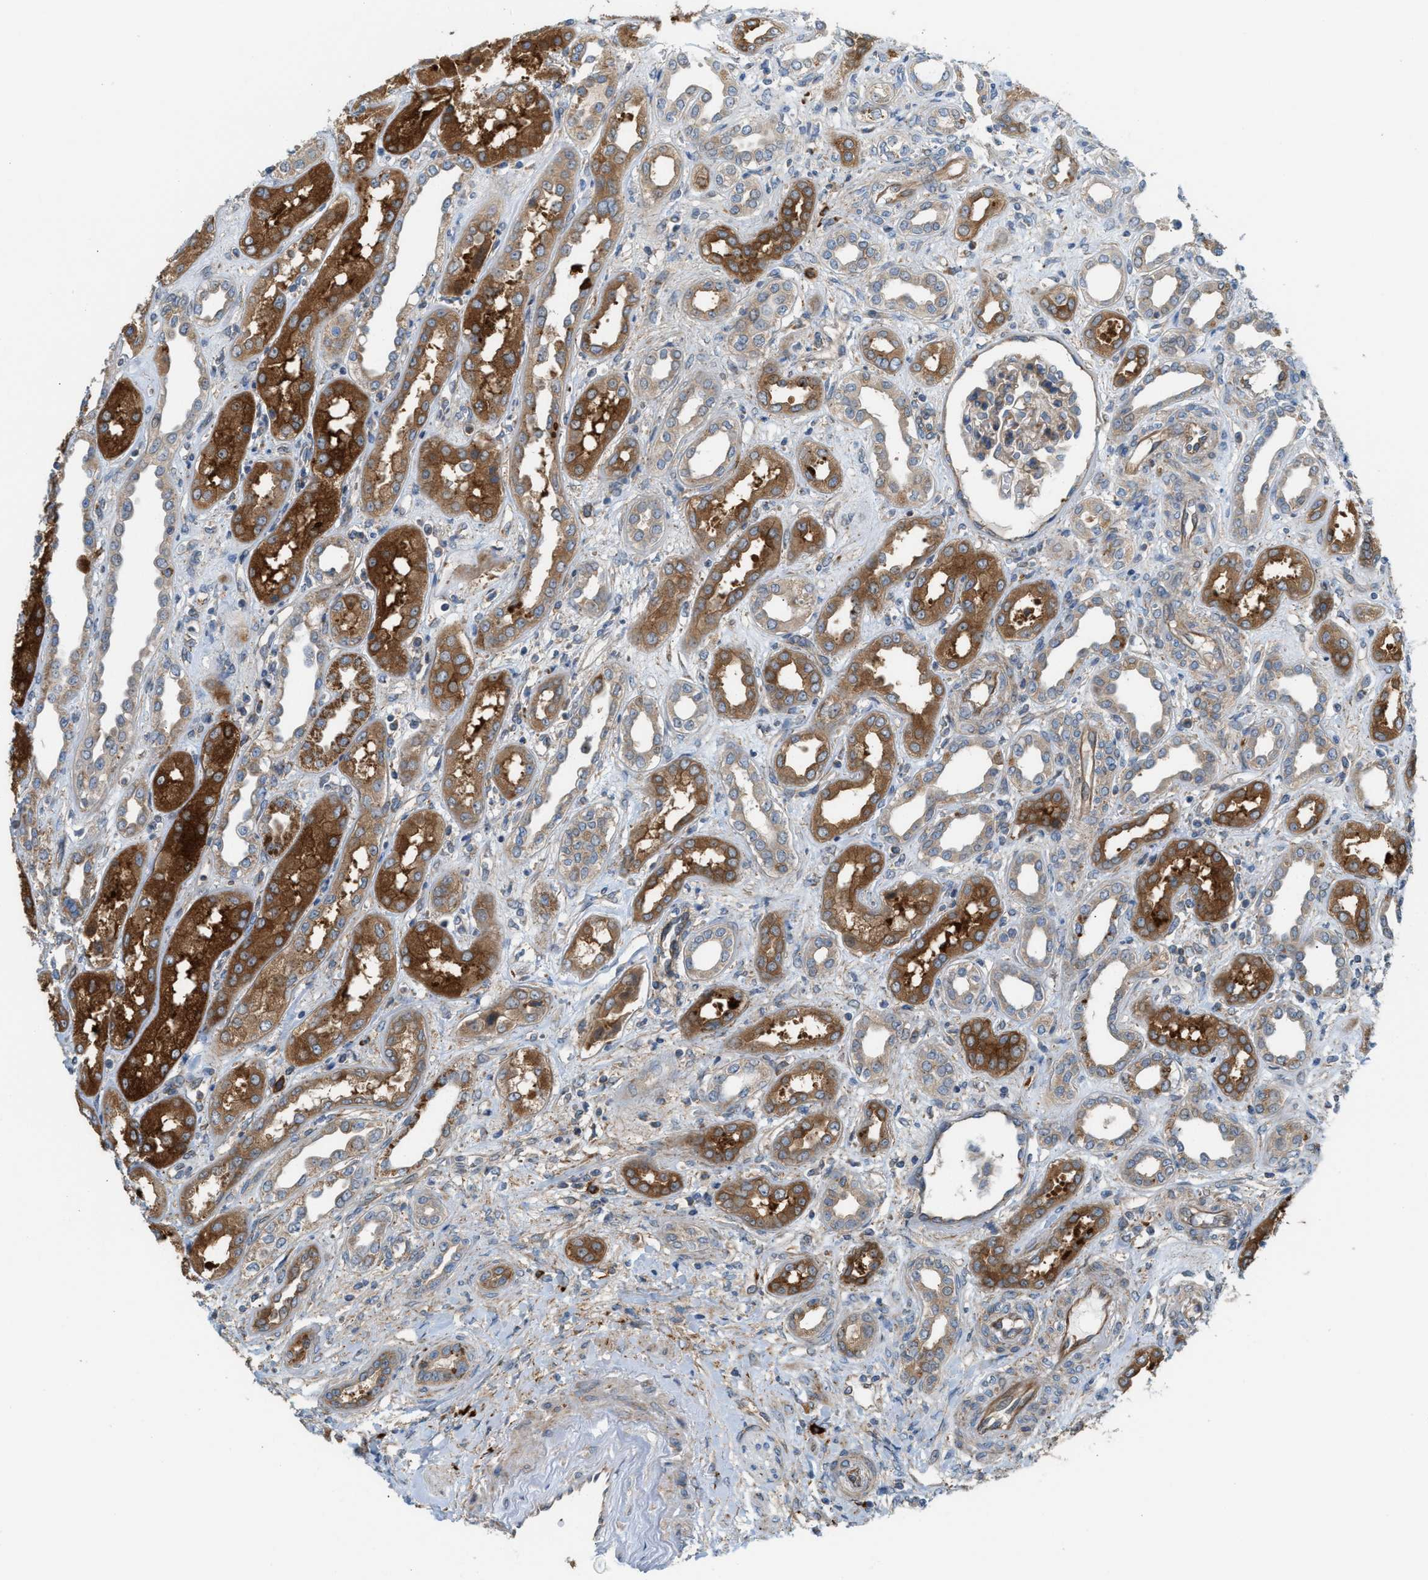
{"staining": {"intensity": "moderate", "quantity": "<25%", "location": "cytoplasmic/membranous"}, "tissue": "kidney", "cell_type": "Cells in glomeruli", "image_type": "normal", "snomed": [{"axis": "morphology", "description": "Normal tissue, NOS"}, {"axis": "topography", "description": "Kidney"}], "caption": "Kidney stained with DAB immunohistochemistry (IHC) exhibits low levels of moderate cytoplasmic/membranous expression in about <25% of cells in glomeruli. (brown staining indicates protein expression, while blue staining denotes nuclei).", "gene": "PDCL", "patient": {"sex": "male", "age": 59}}